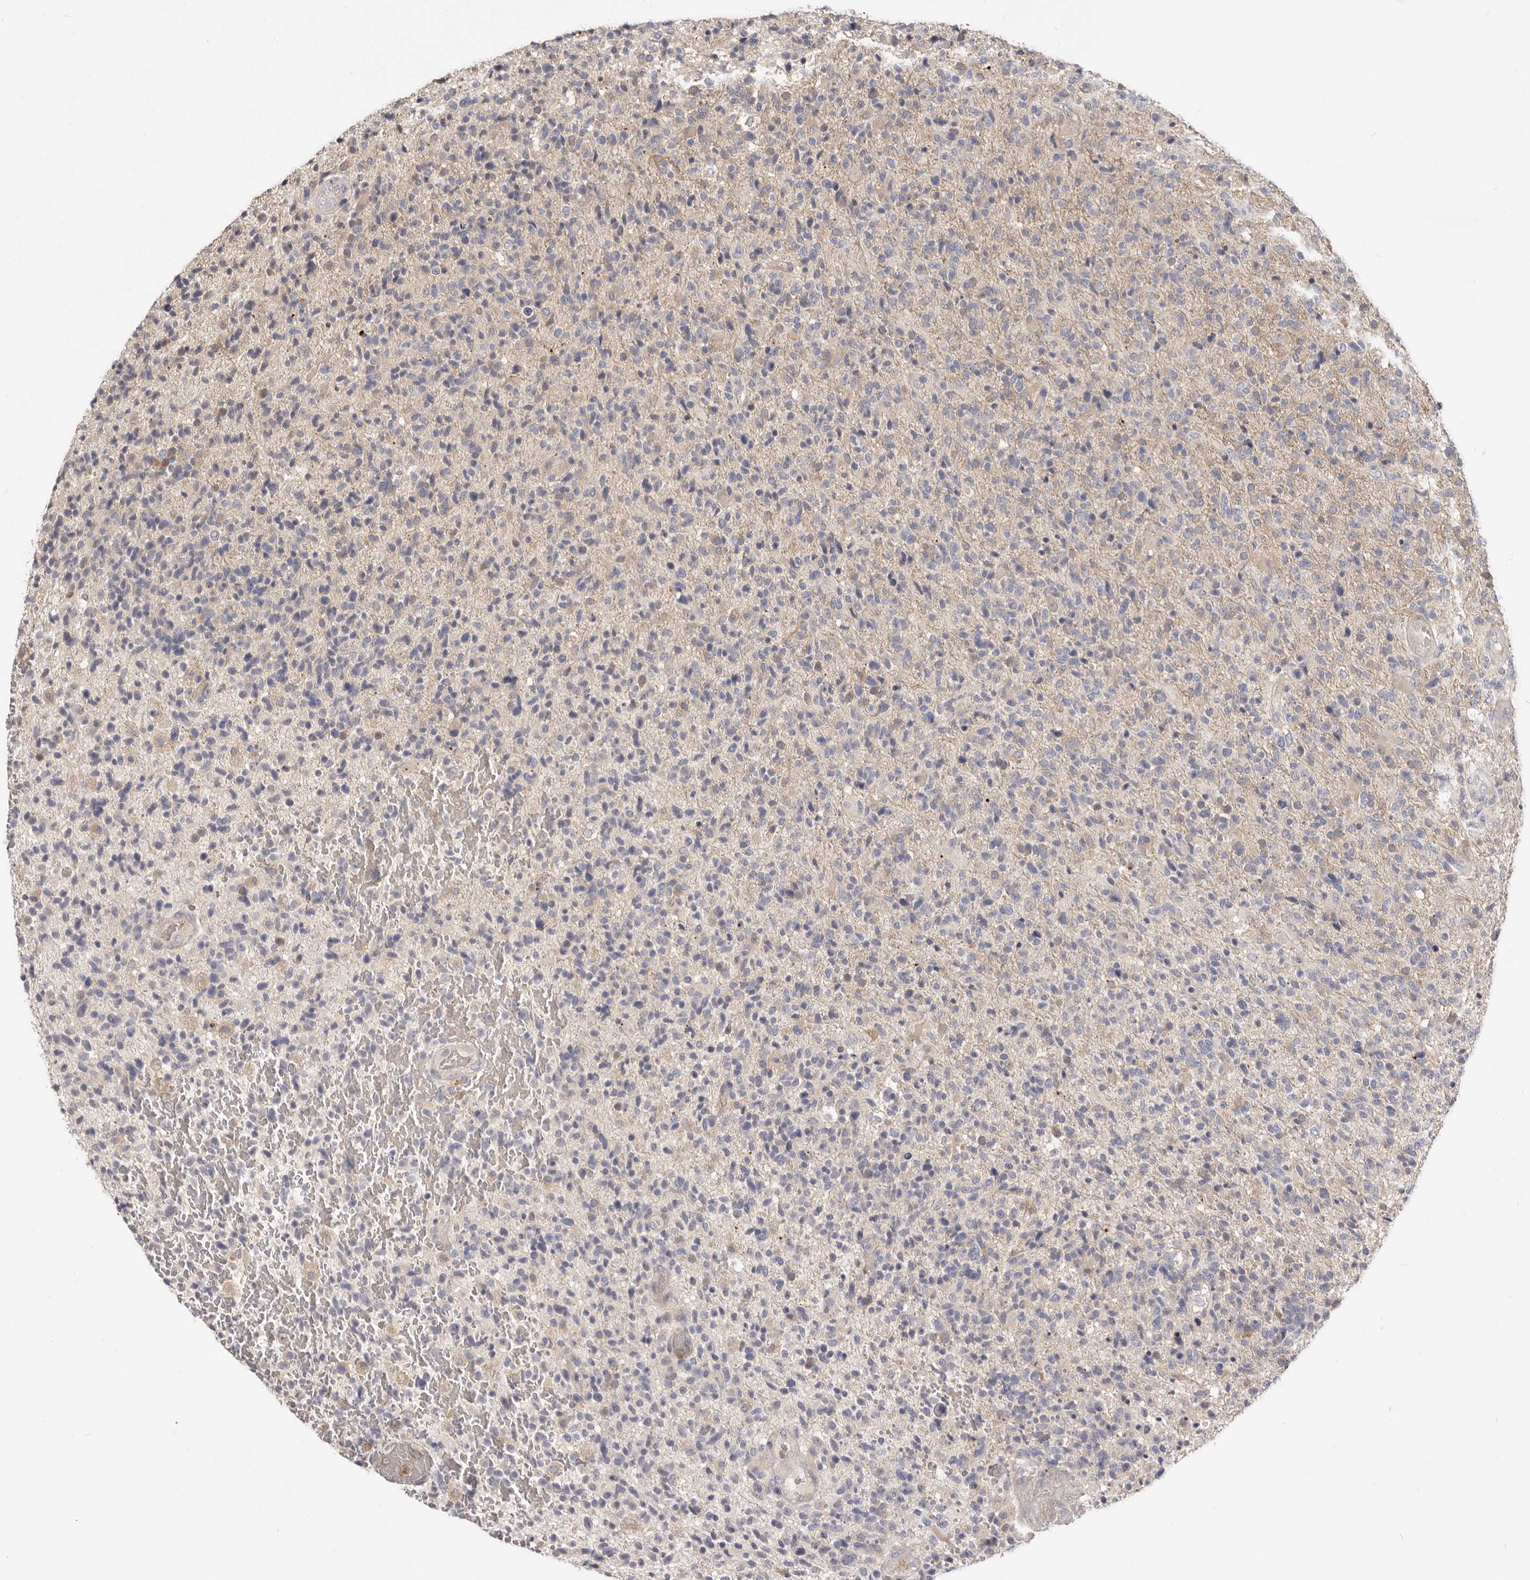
{"staining": {"intensity": "negative", "quantity": "none", "location": "none"}, "tissue": "glioma", "cell_type": "Tumor cells", "image_type": "cancer", "snomed": [{"axis": "morphology", "description": "Glioma, malignant, High grade"}, {"axis": "topography", "description": "Brain"}], "caption": "Immunohistochemical staining of glioma displays no significant positivity in tumor cells.", "gene": "TC2N", "patient": {"sex": "male", "age": 72}}